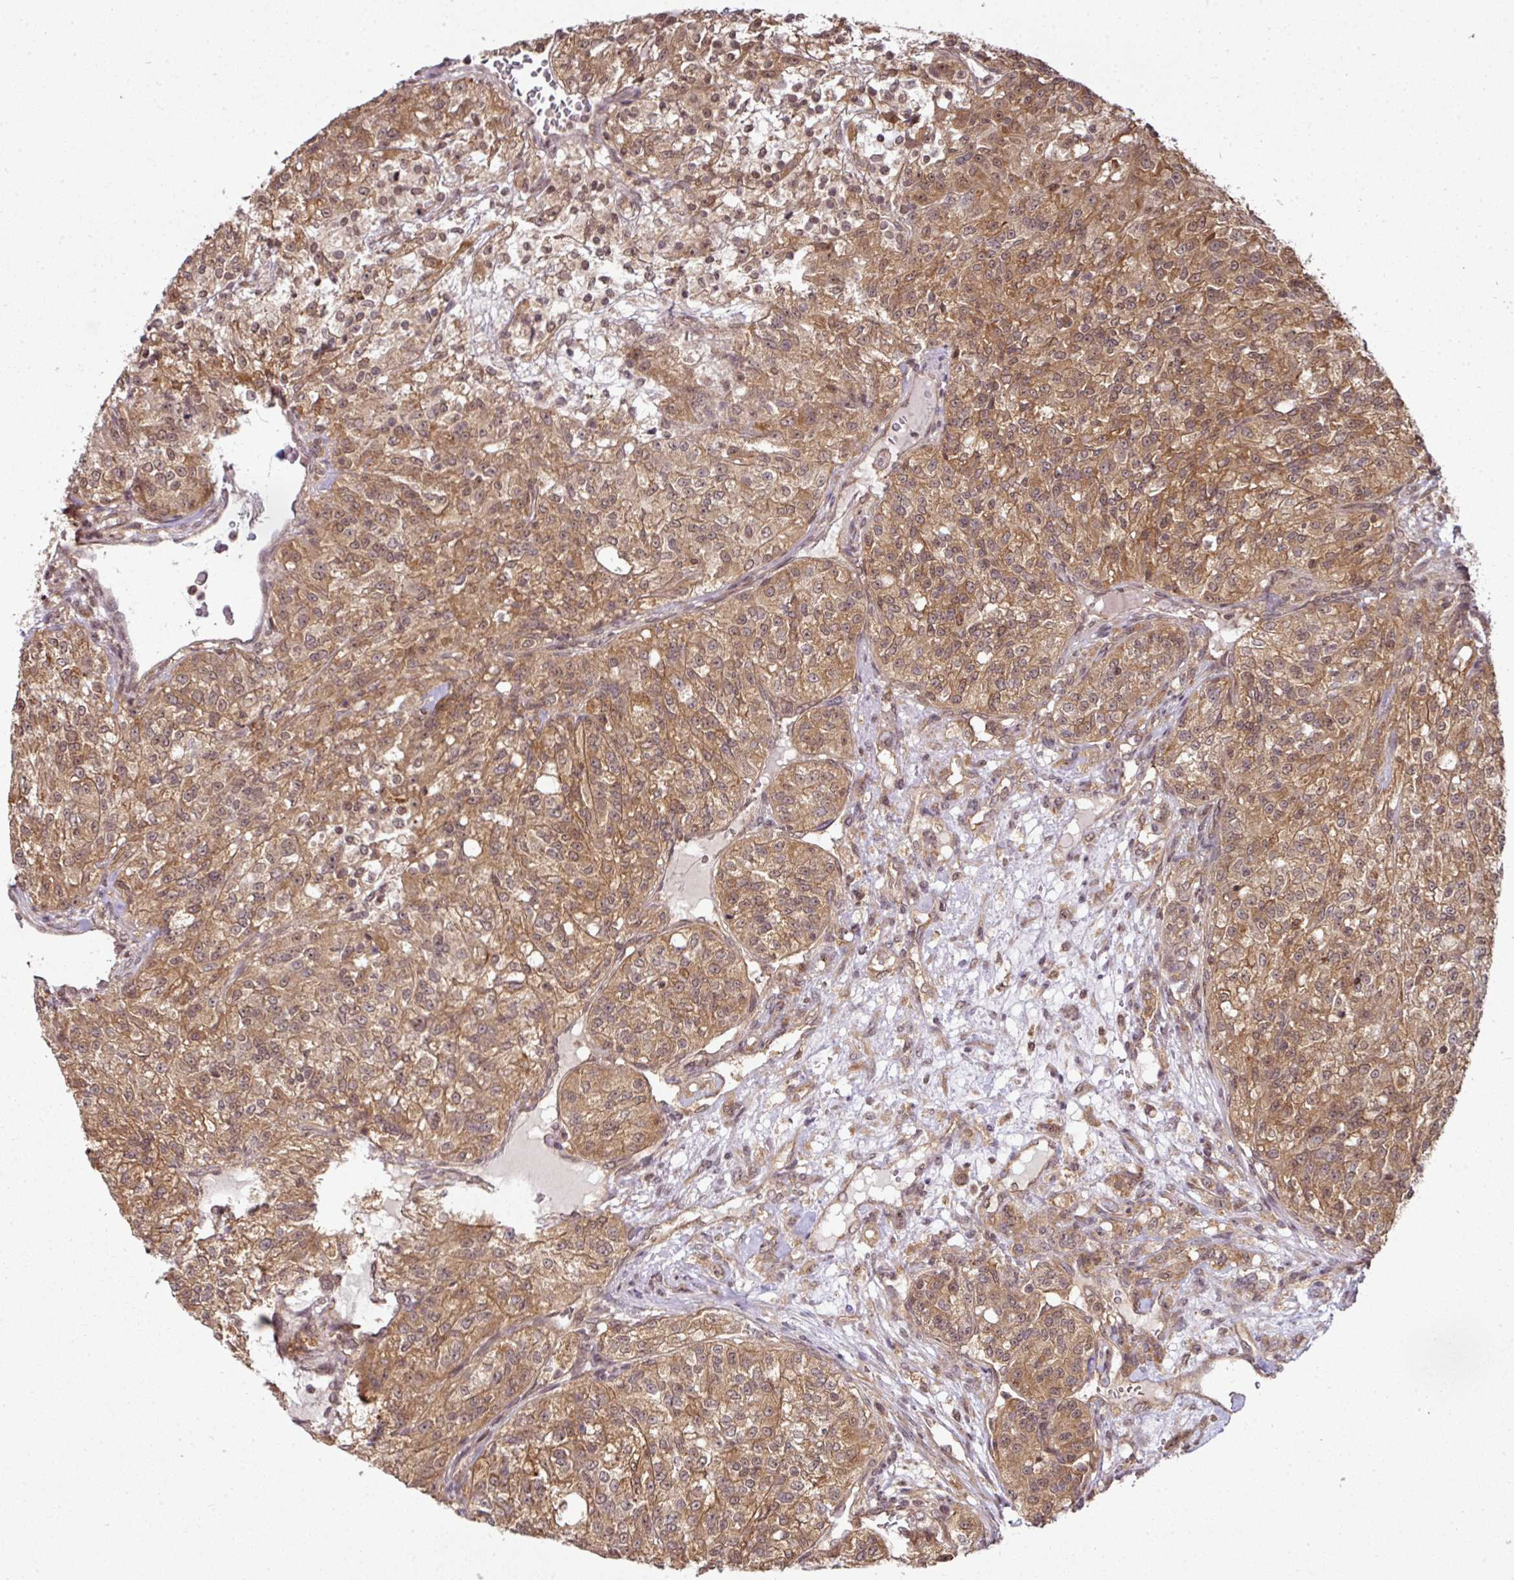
{"staining": {"intensity": "moderate", "quantity": ">75%", "location": "cytoplasmic/membranous,nuclear"}, "tissue": "renal cancer", "cell_type": "Tumor cells", "image_type": "cancer", "snomed": [{"axis": "morphology", "description": "Adenocarcinoma, NOS"}, {"axis": "topography", "description": "Kidney"}], "caption": "Renal cancer stained with DAB immunohistochemistry displays medium levels of moderate cytoplasmic/membranous and nuclear expression in approximately >75% of tumor cells. (DAB (3,3'-diaminobenzidine) = brown stain, brightfield microscopy at high magnification).", "gene": "ANKRD18A", "patient": {"sex": "female", "age": 63}}